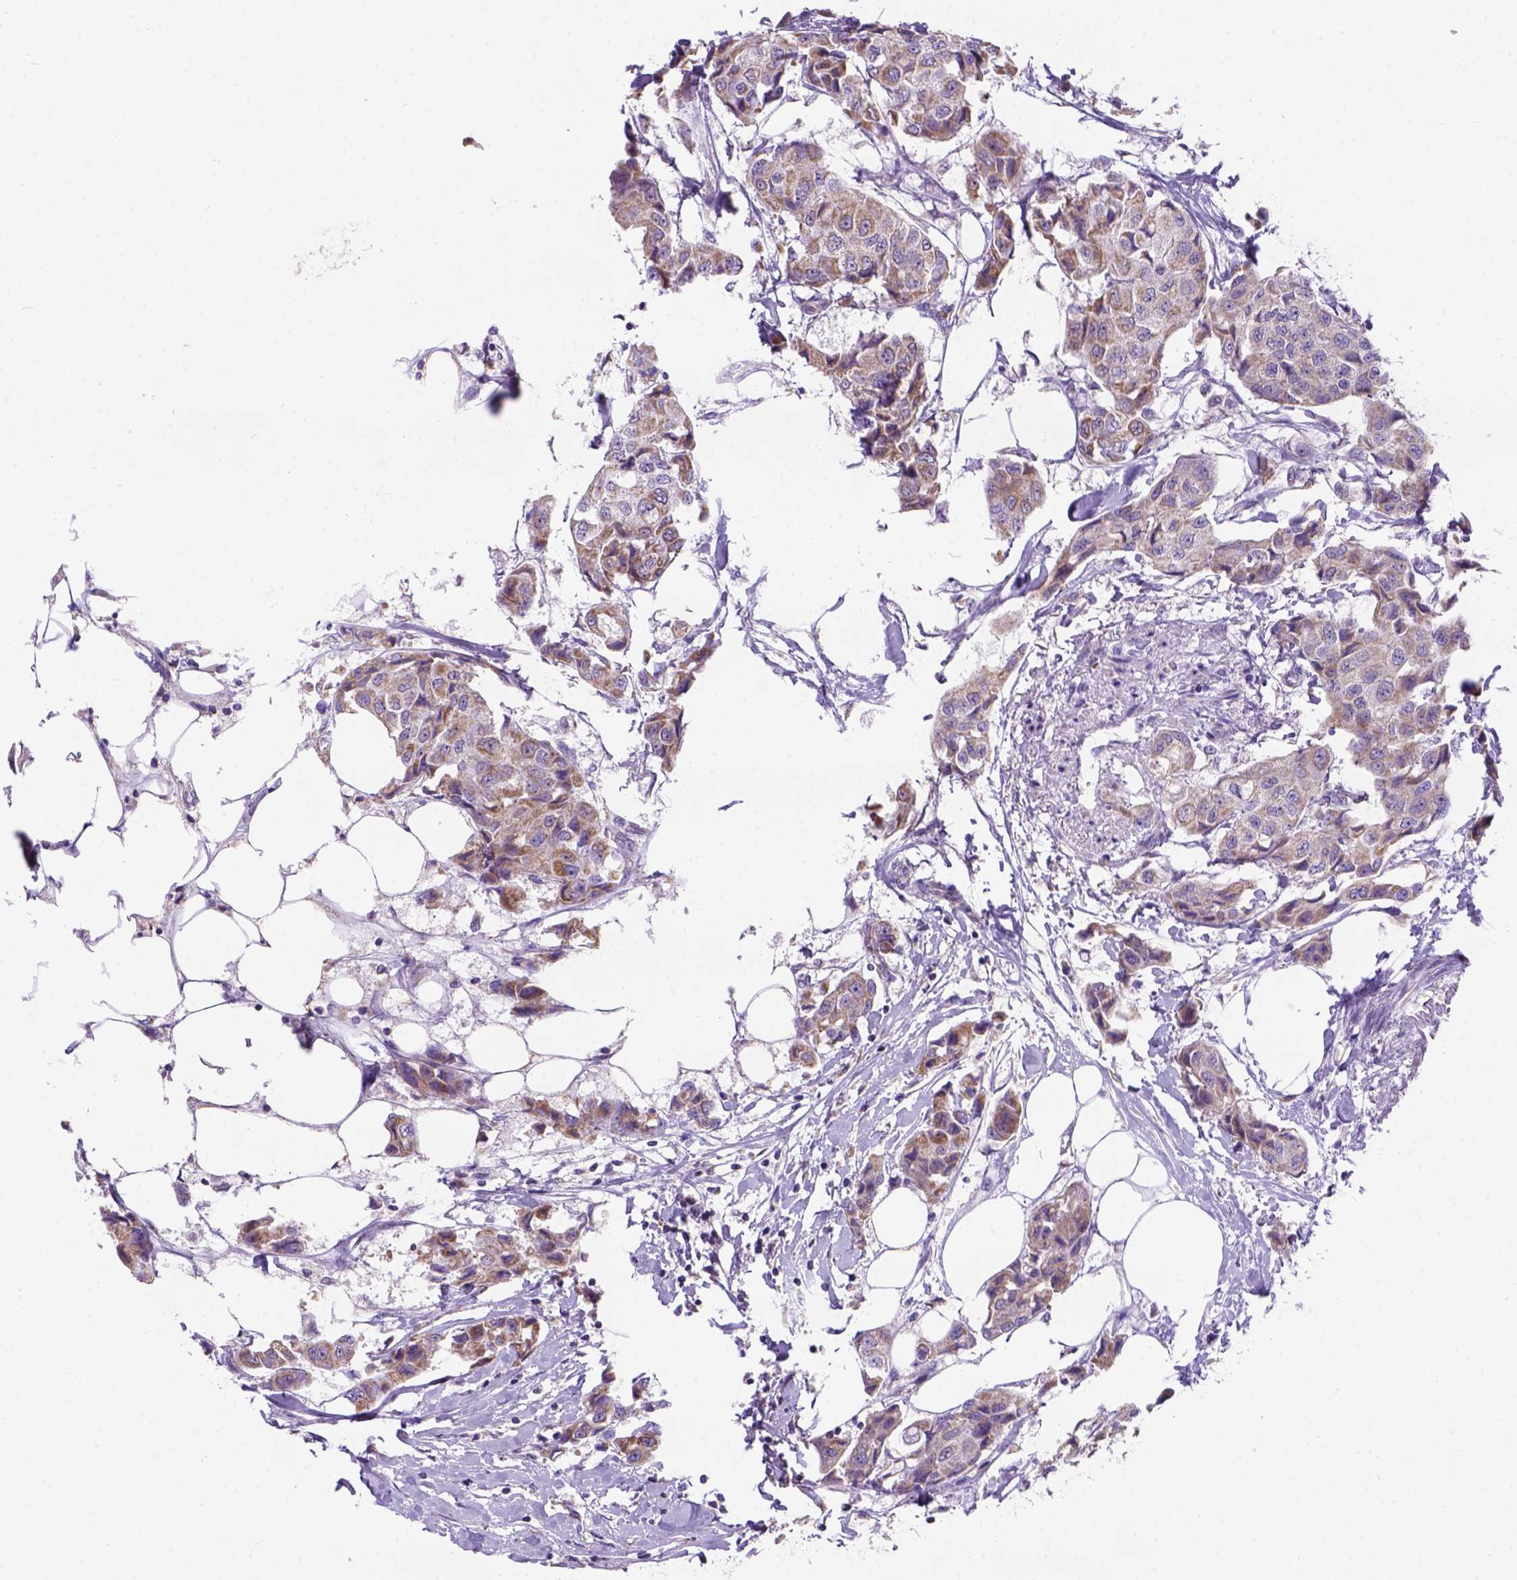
{"staining": {"intensity": "moderate", "quantity": "<25%", "location": "cytoplasmic/membranous"}, "tissue": "breast cancer", "cell_type": "Tumor cells", "image_type": "cancer", "snomed": [{"axis": "morphology", "description": "Duct carcinoma"}, {"axis": "topography", "description": "Breast"}, {"axis": "topography", "description": "Lymph node"}], "caption": "Protein expression analysis of human breast cancer (invasive ductal carcinoma) reveals moderate cytoplasmic/membranous expression in approximately <25% of tumor cells.", "gene": "L2HGDH", "patient": {"sex": "female", "age": 80}}